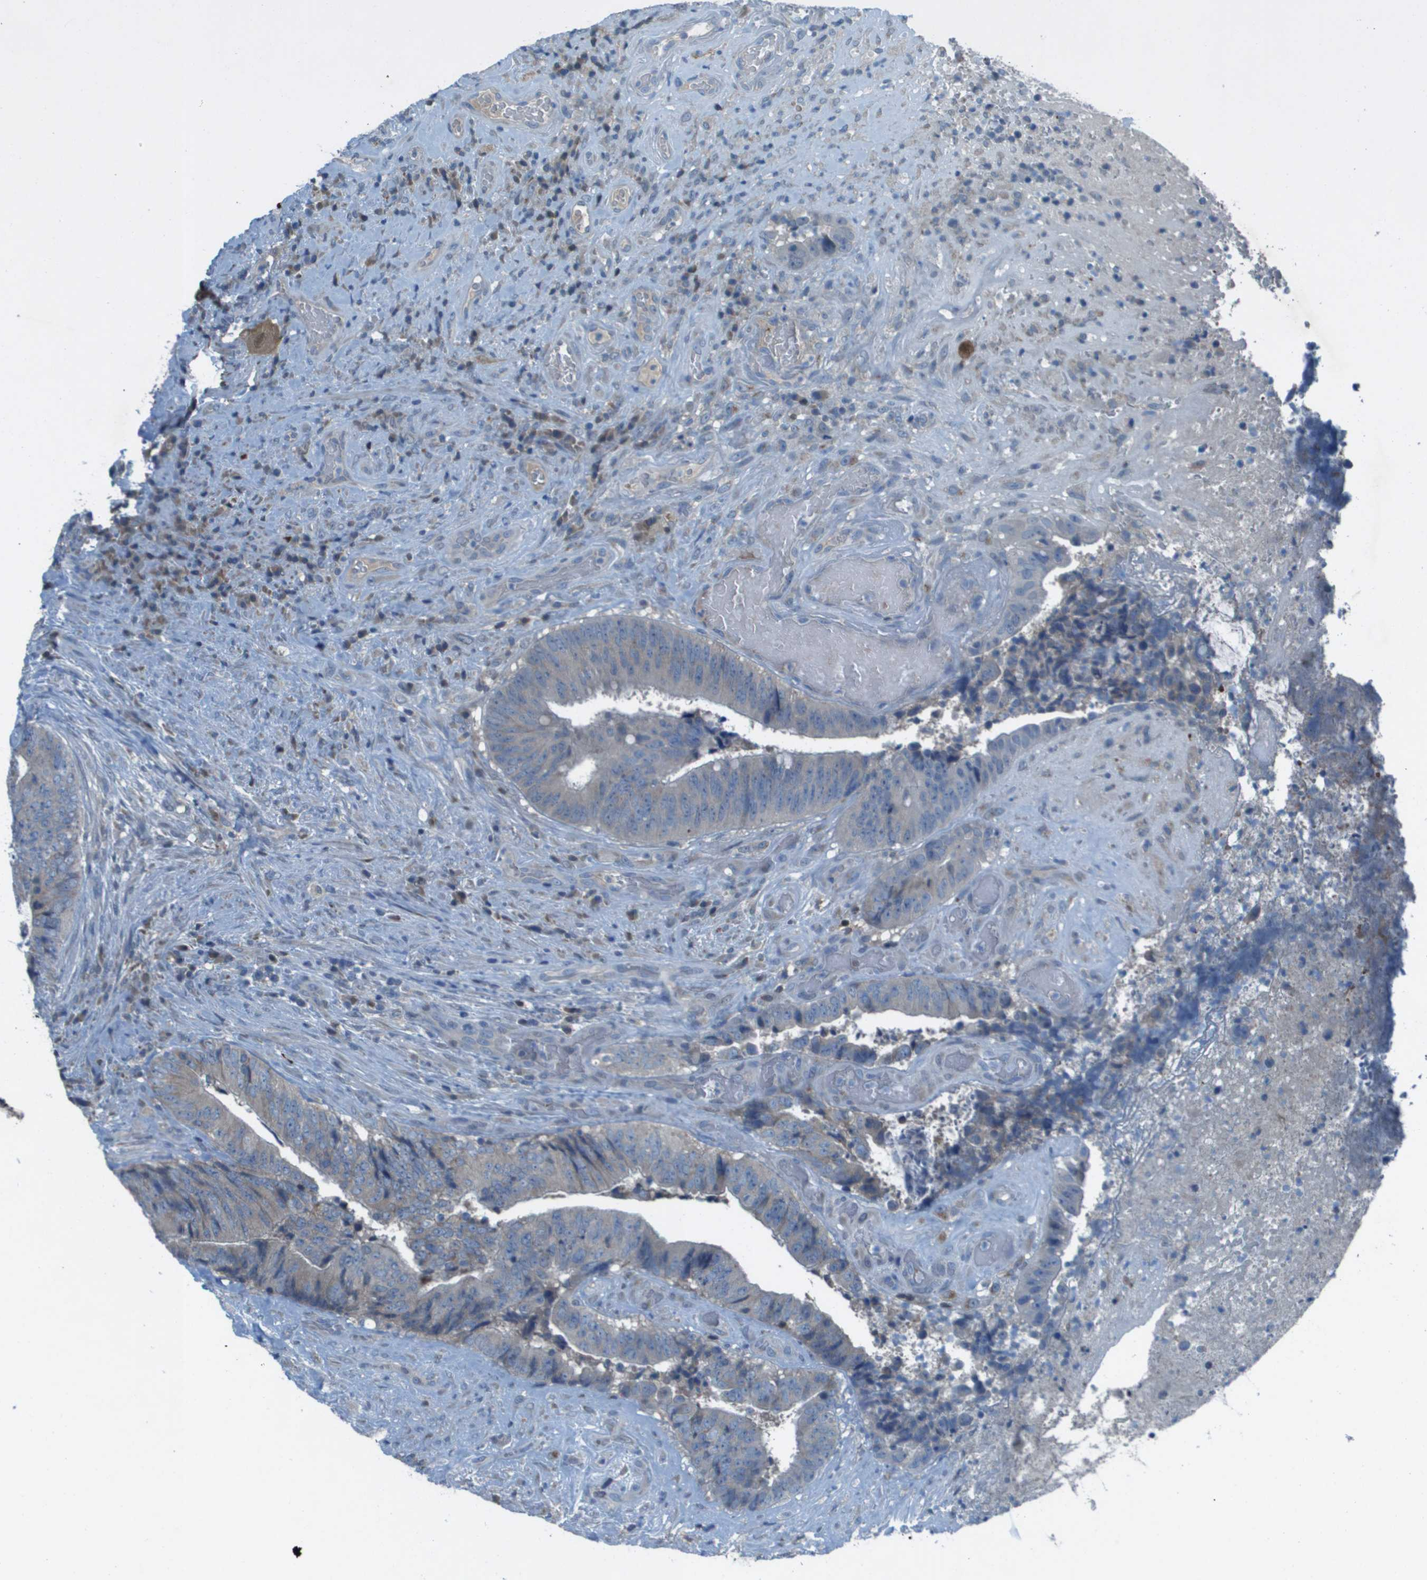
{"staining": {"intensity": "weak", "quantity": "<25%", "location": "cytoplasmic/membranous"}, "tissue": "colorectal cancer", "cell_type": "Tumor cells", "image_type": "cancer", "snomed": [{"axis": "morphology", "description": "Adenocarcinoma, NOS"}, {"axis": "topography", "description": "Rectum"}], "caption": "Image shows no significant protein staining in tumor cells of adenocarcinoma (colorectal).", "gene": "CAMK4", "patient": {"sex": "male", "age": 72}}